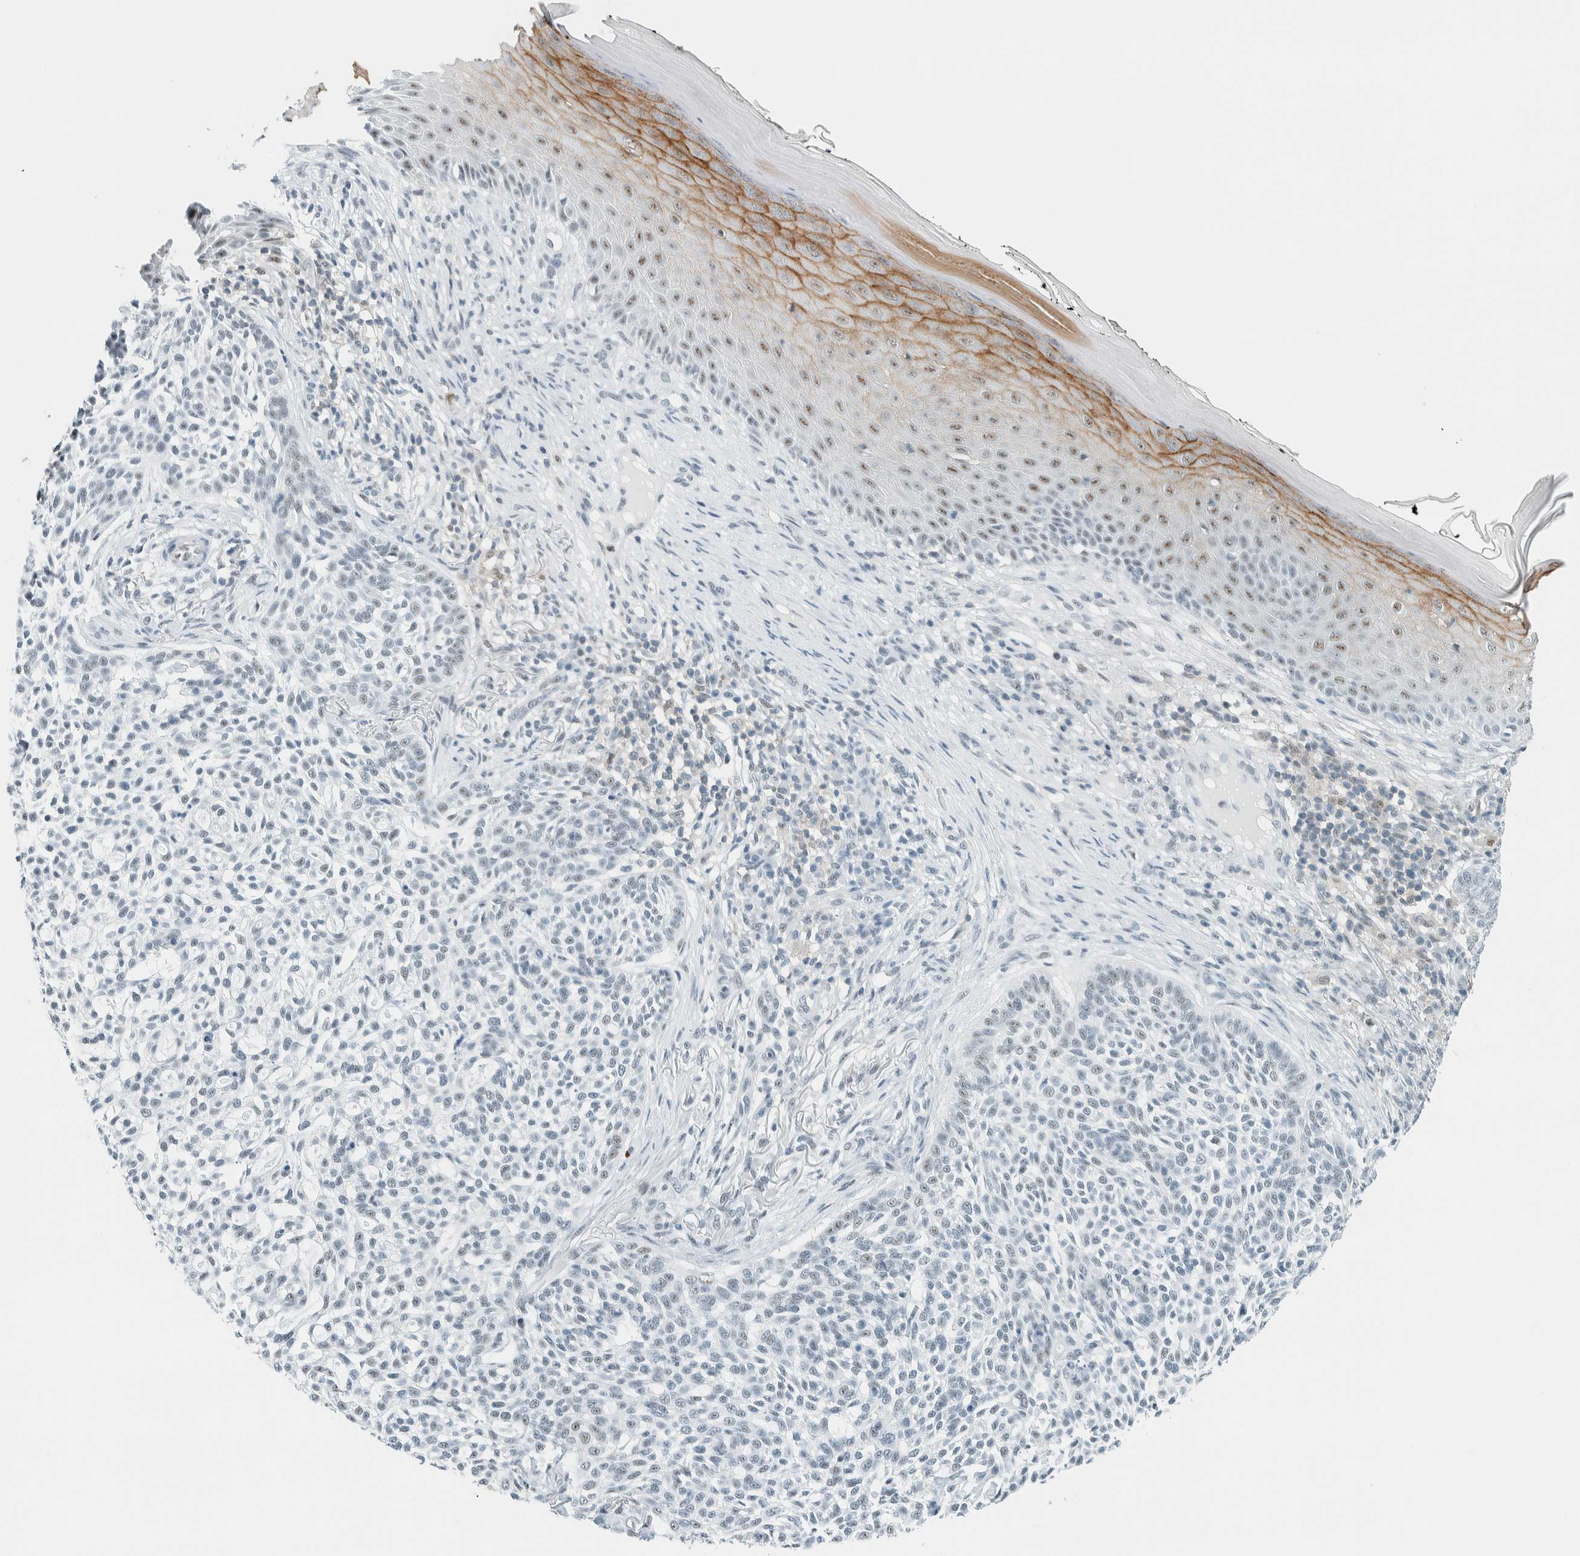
{"staining": {"intensity": "weak", "quantity": "<25%", "location": "nuclear"}, "tissue": "skin cancer", "cell_type": "Tumor cells", "image_type": "cancer", "snomed": [{"axis": "morphology", "description": "Basal cell carcinoma"}, {"axis": "topography", "description": "Skin"}], "caption": "IHC photomicrograph of neoplastic tissue: human basal cell carcinoma (skin) stained with DAB exhibits no significant protein staining in tumor cells.", "gene": "CYSRT1", "patient": {"sex": "female", "age": 64}}